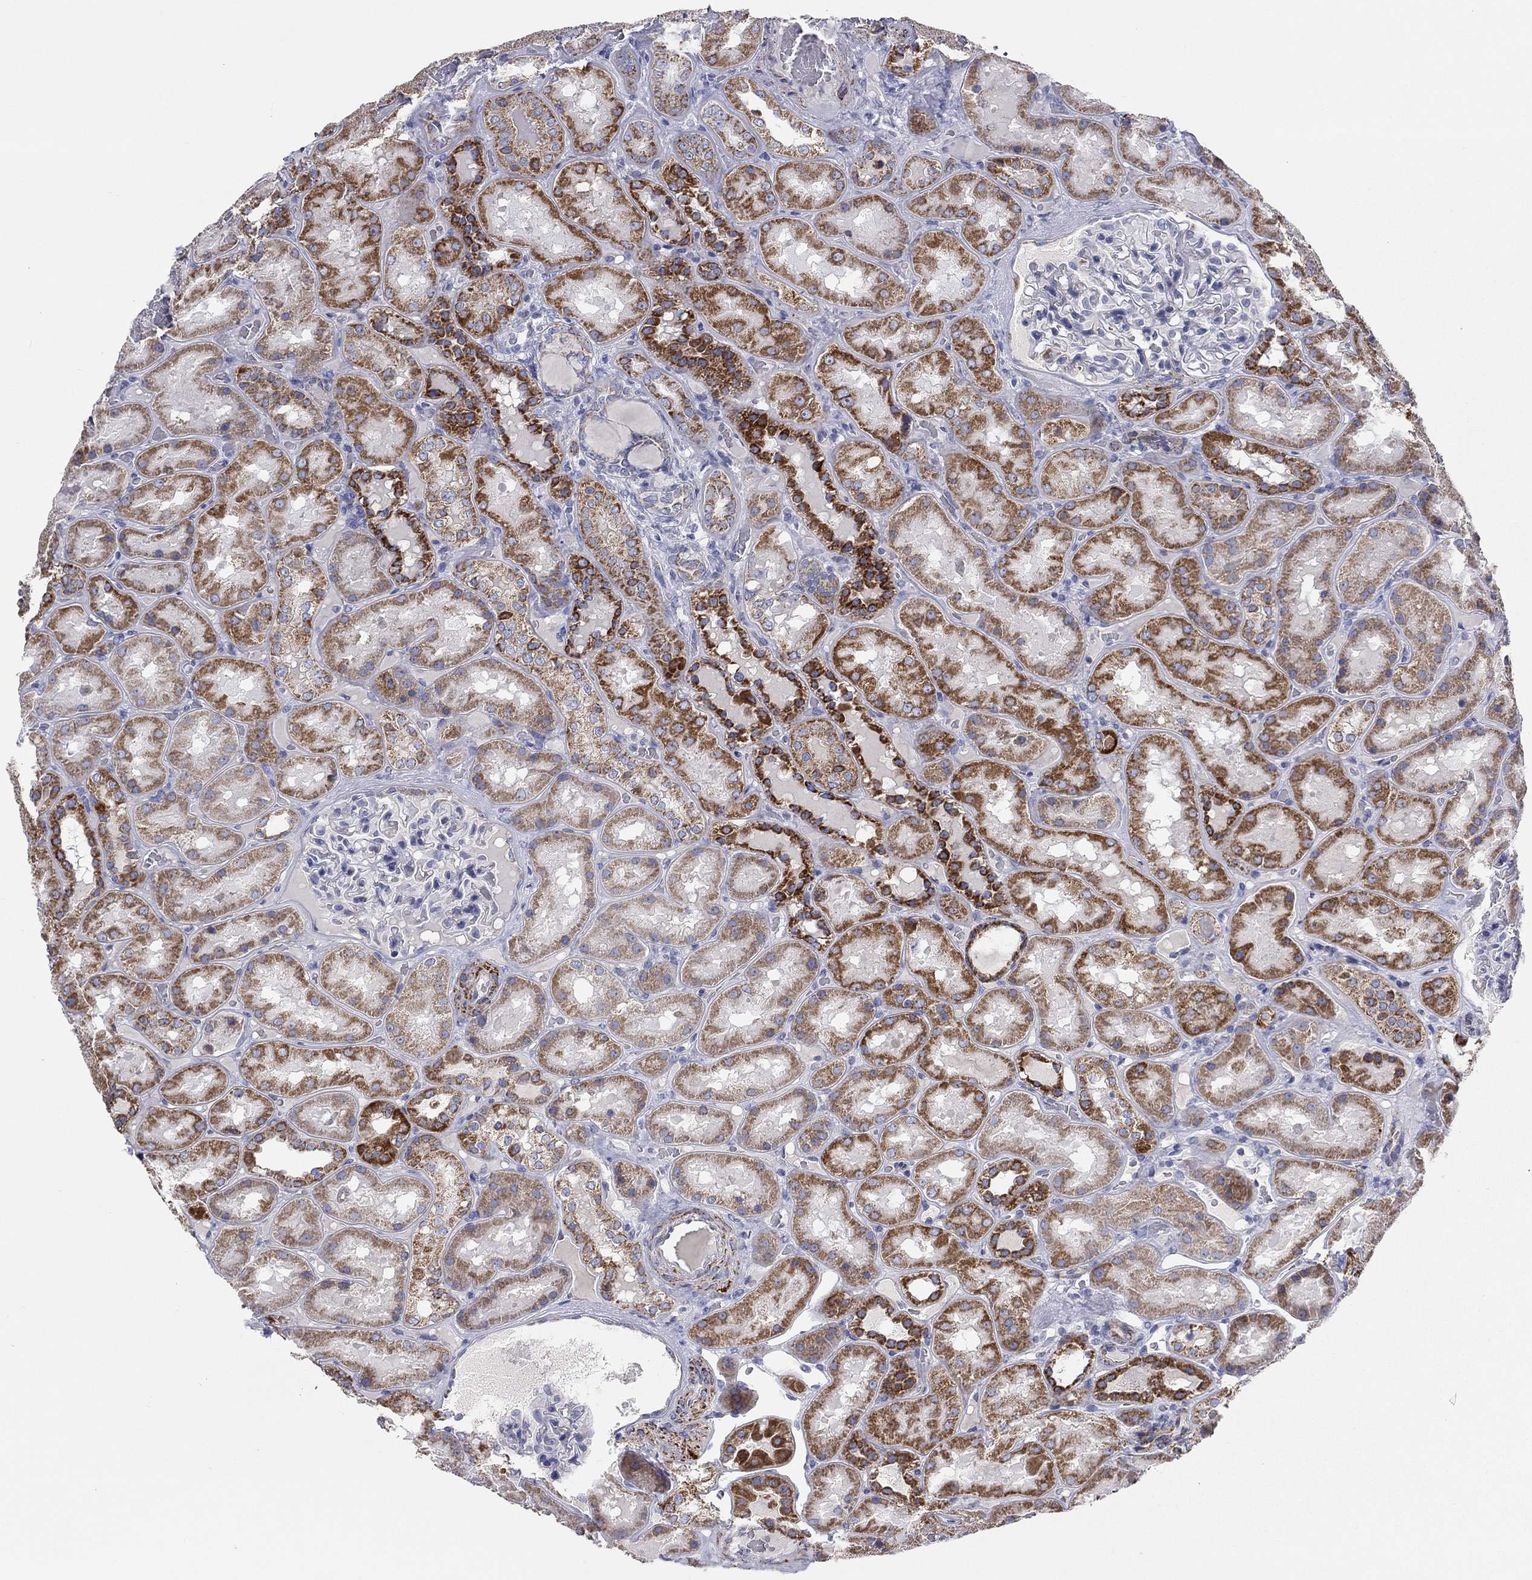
{"staining": {"intensity": "moderate", "quantity": "<25%", "location": "cytoplasmic/membranous"}, "tissue": "kidney", "cell_type": "Cells in glomeruli", "image_type": "normal", "snomed": [{"axis": "morphology", "description": "Normal tissue, NOS"}, {"axis": "topography", "description": "Kidney"}], "caption": "Immunohistochemistry (IHC) image of normal human kidney stained for a protein (brown), which shows low levels of moderate cytoplasmic/membranous staining in approximately <25% of cells in glomeruli.", "gene": "MGST3", "patient": {"sex": "male", "age": 73}}